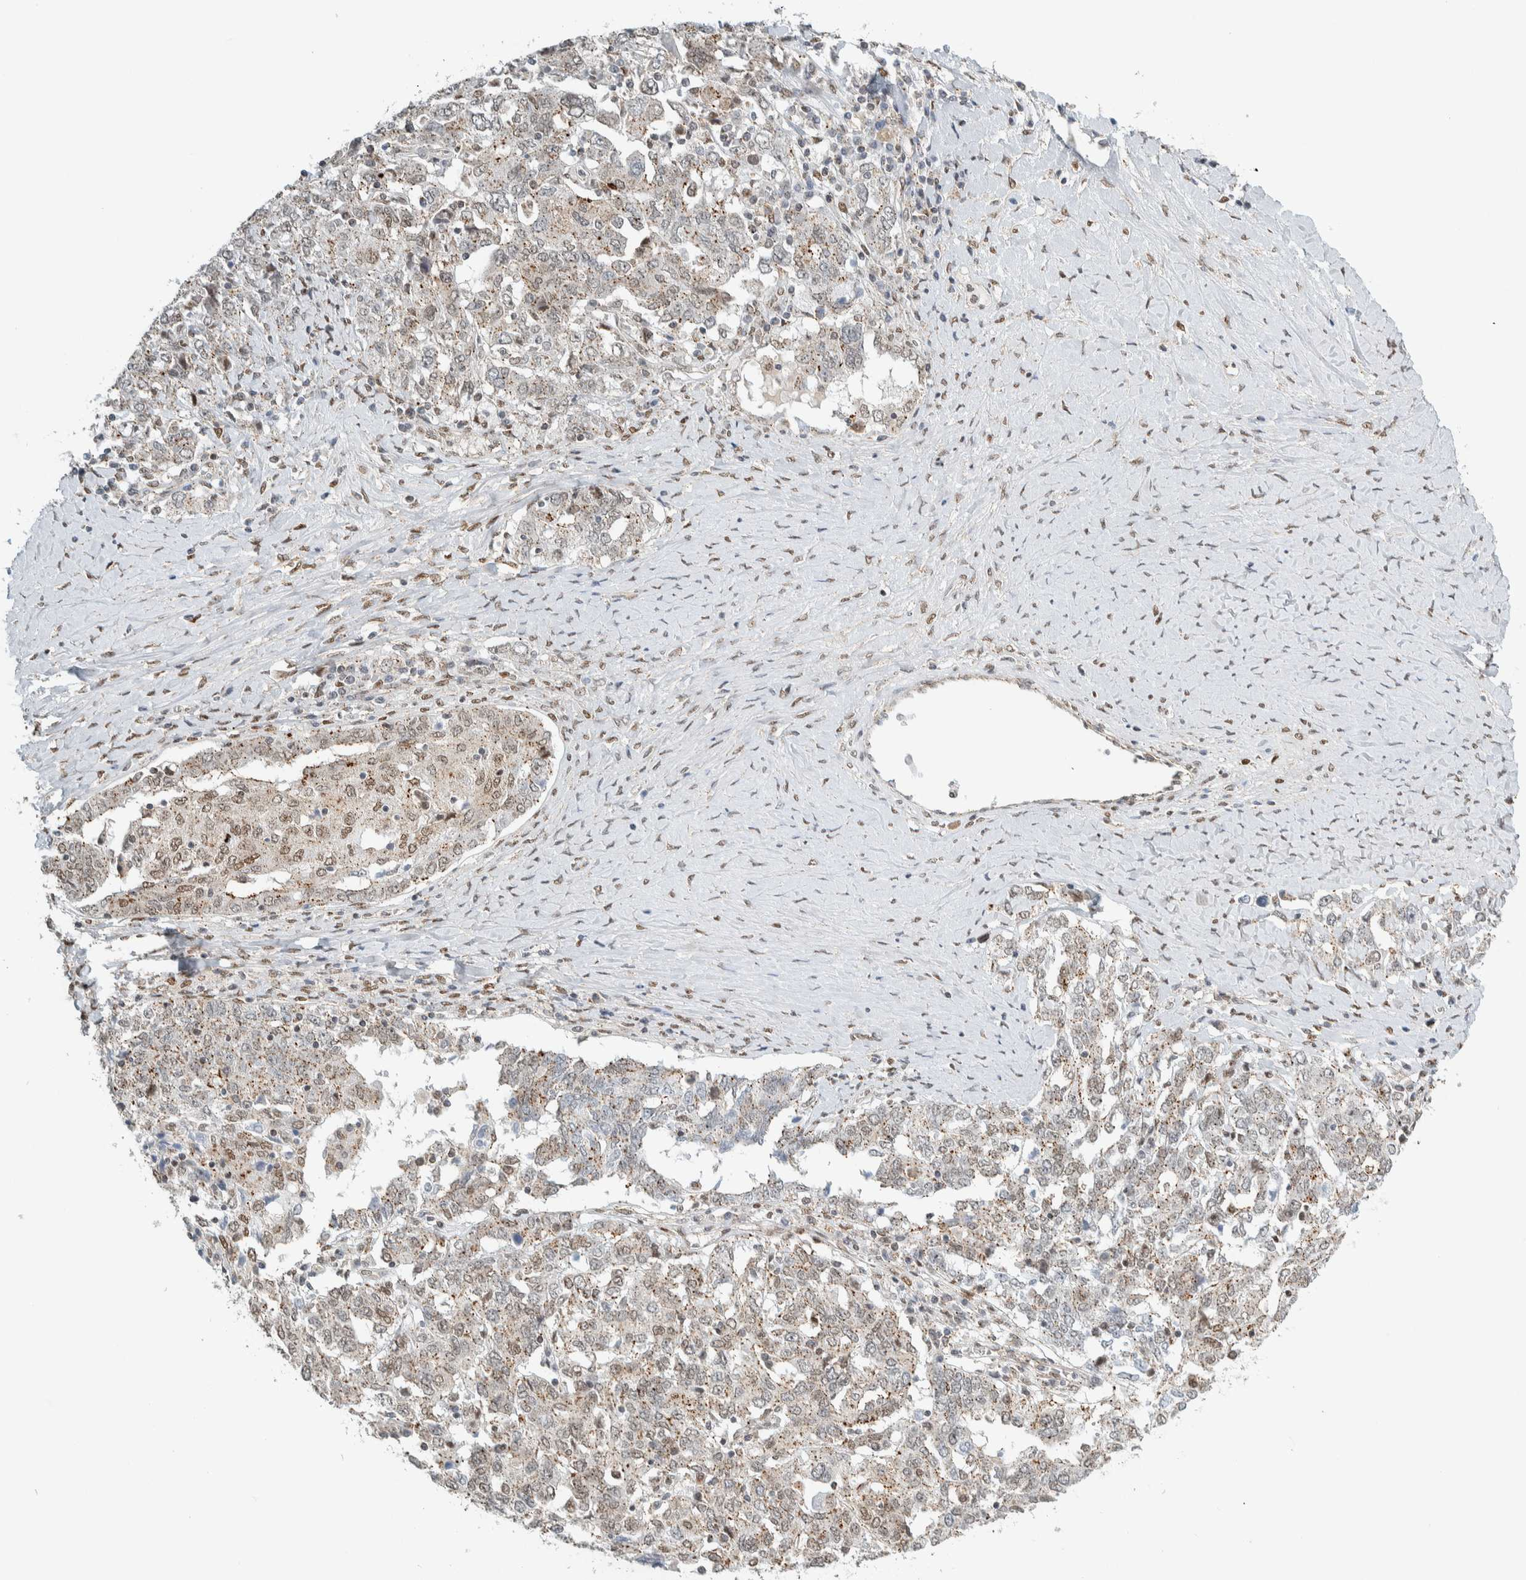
{"staining": {"intensity": "weak", "quantity": ">75%", "location": "cytoplasmic/membranous,nuclear"}, "tissue": "ovarian cancer", "cell_type": "Tumor cells", "image_type": "cancer", "snomed": [{"axis": "morphology", "description": "Carcinoma, endometroid"}, {"axis": "topography", "description": "Ovary"}], "caption": "Protein expression by immunohistochemistry (IHC) shows weak cytoplasmic/membranous and nuclear positivity in approximately >75% of tumor cells in ovarian cancer. The staining is performed using DAB brown chromogen to label protein expression. The nuclei are counter-stained blue using hematoxylin.", "gene": "TFE3", "patient": {"sex": "female", "age": 62}}